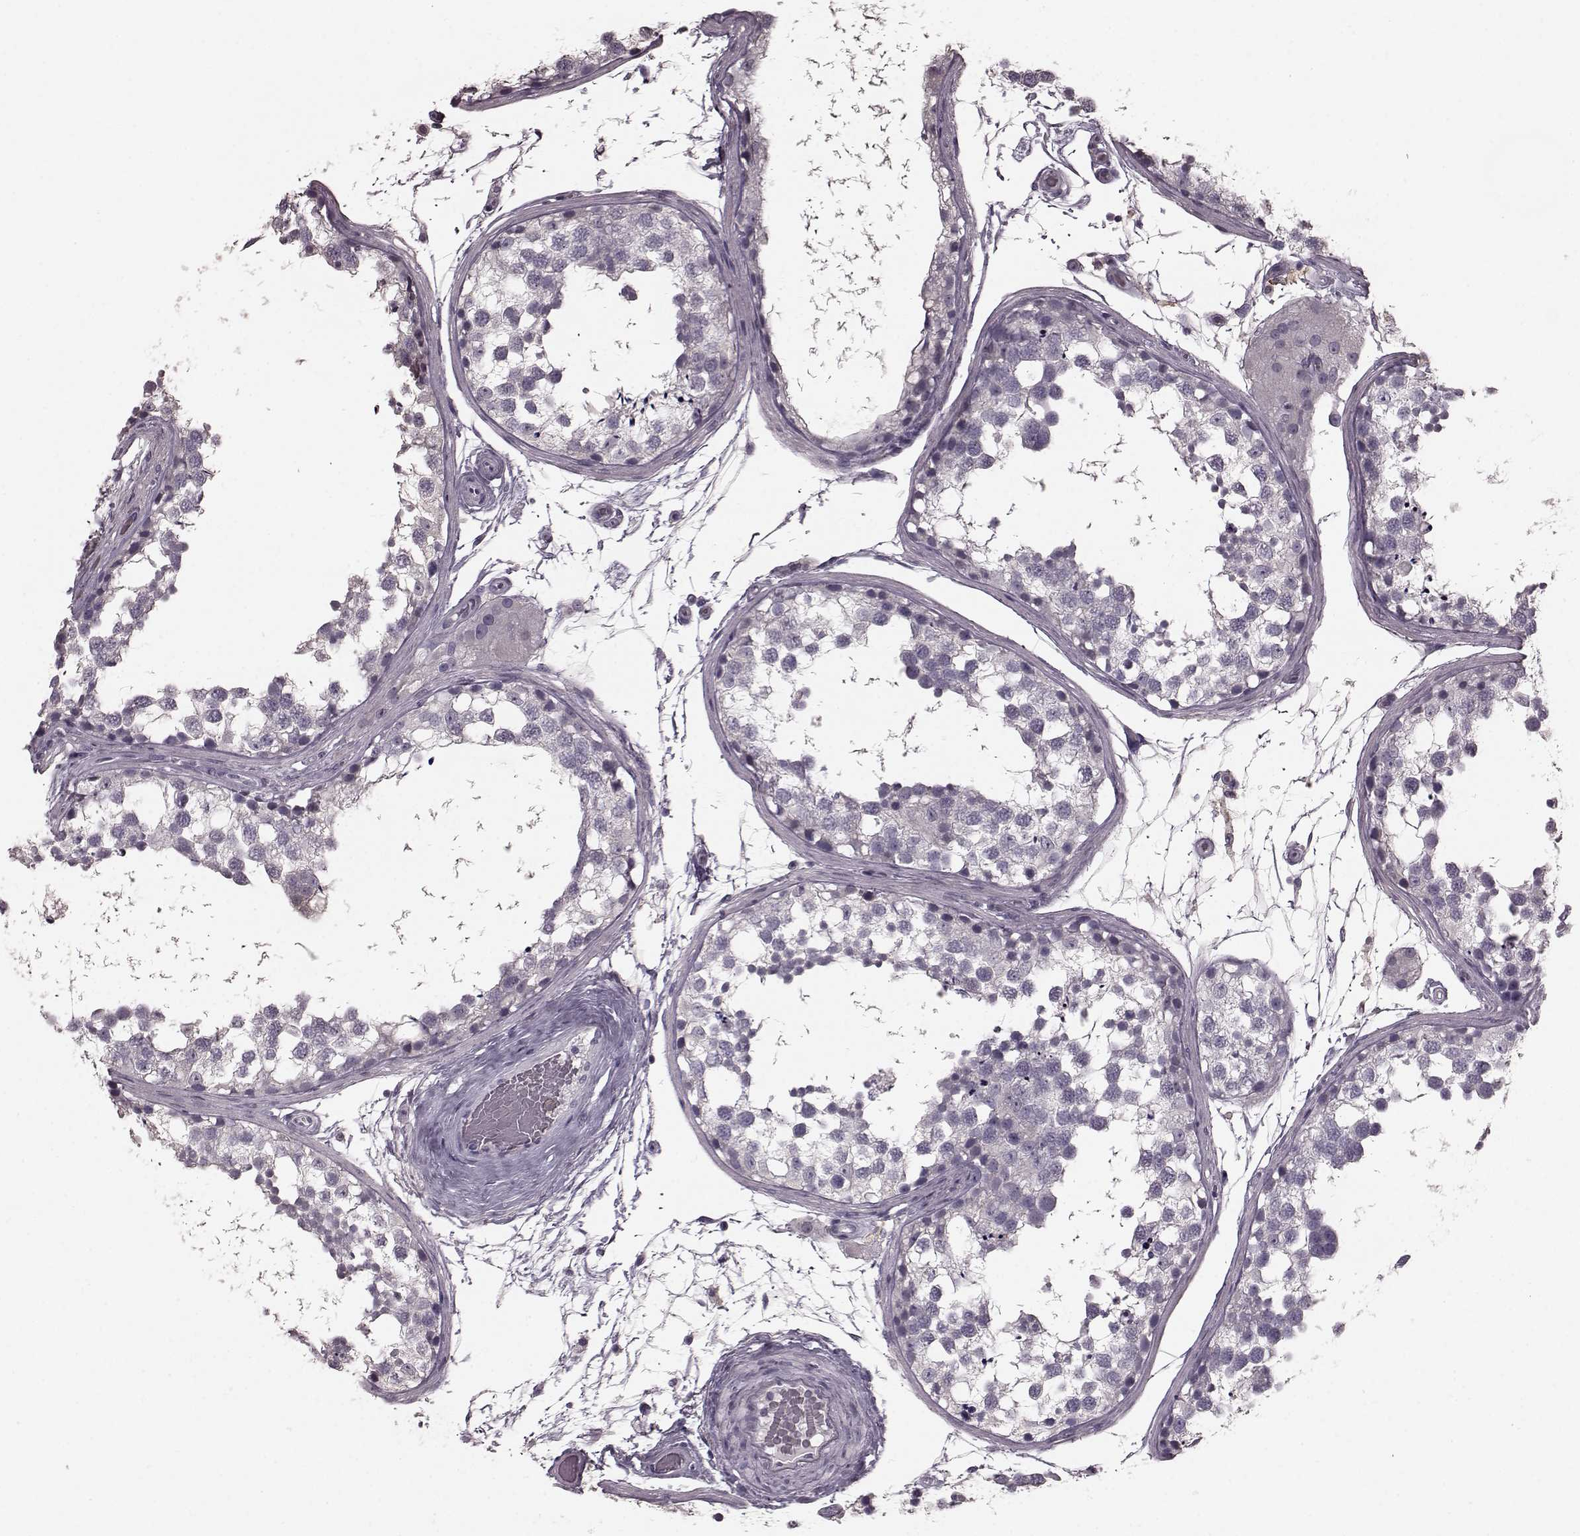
{"staining": {"intensity": "negative", "quantity": "none", "location": "none"}, "tissue": "testis", "cell_type": "Cells in seminiferous ducts", "image_type": "normal", "snomed": [{"axis": "morphology", "description": "Normal tissue, NOS"}, {"axis": "morphology", "description": "Seminoma, NOS"}, {"axis": "topography", "description": "Testis"}], "caption": "IHC photomicrograph of unremarkable testis: testis stained with DAB exhibits no significant protein positivity in cells in seminiferous ducts.", "gene": "CD28", "patient": {"sex": "male", "age": 65}}